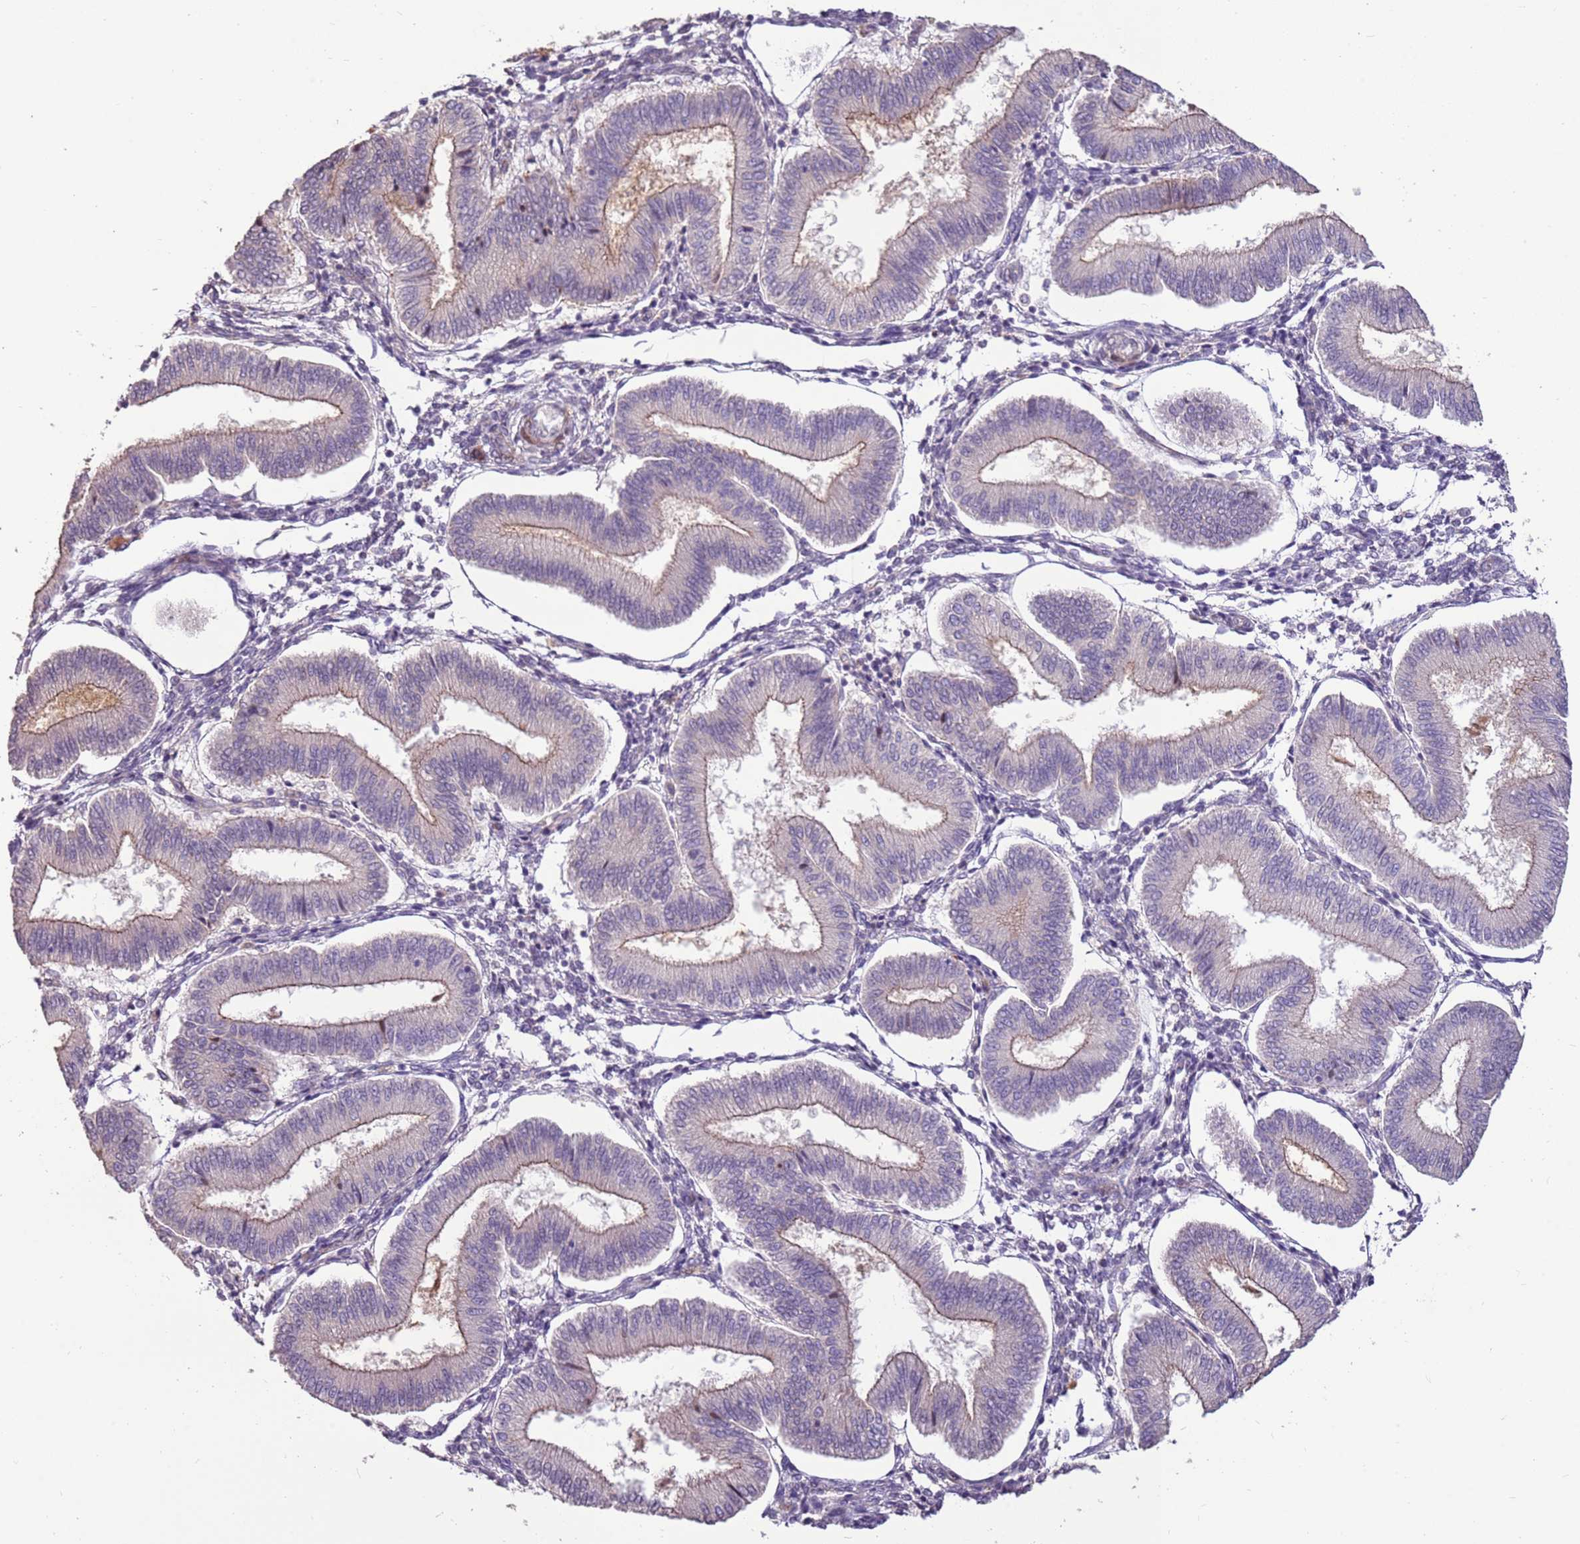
{"staining": {"intensity": "negative", "quantity": "none", "location": "none"}, "tissue": "endometrium", "cell_type": "Cells in endometrial stroma", "image_type": "normal", "snomed": [{"axis": "morphology", "description": "Normal tissue, NOS"}, {"axis": "topography", "description": "Endometrium"}], "caption": "The micrograph displays no staining of cells in endometrial stroma in normal endometrium.", "gene": "LGI4", "patient": {"sex": "female", "age": 39}}